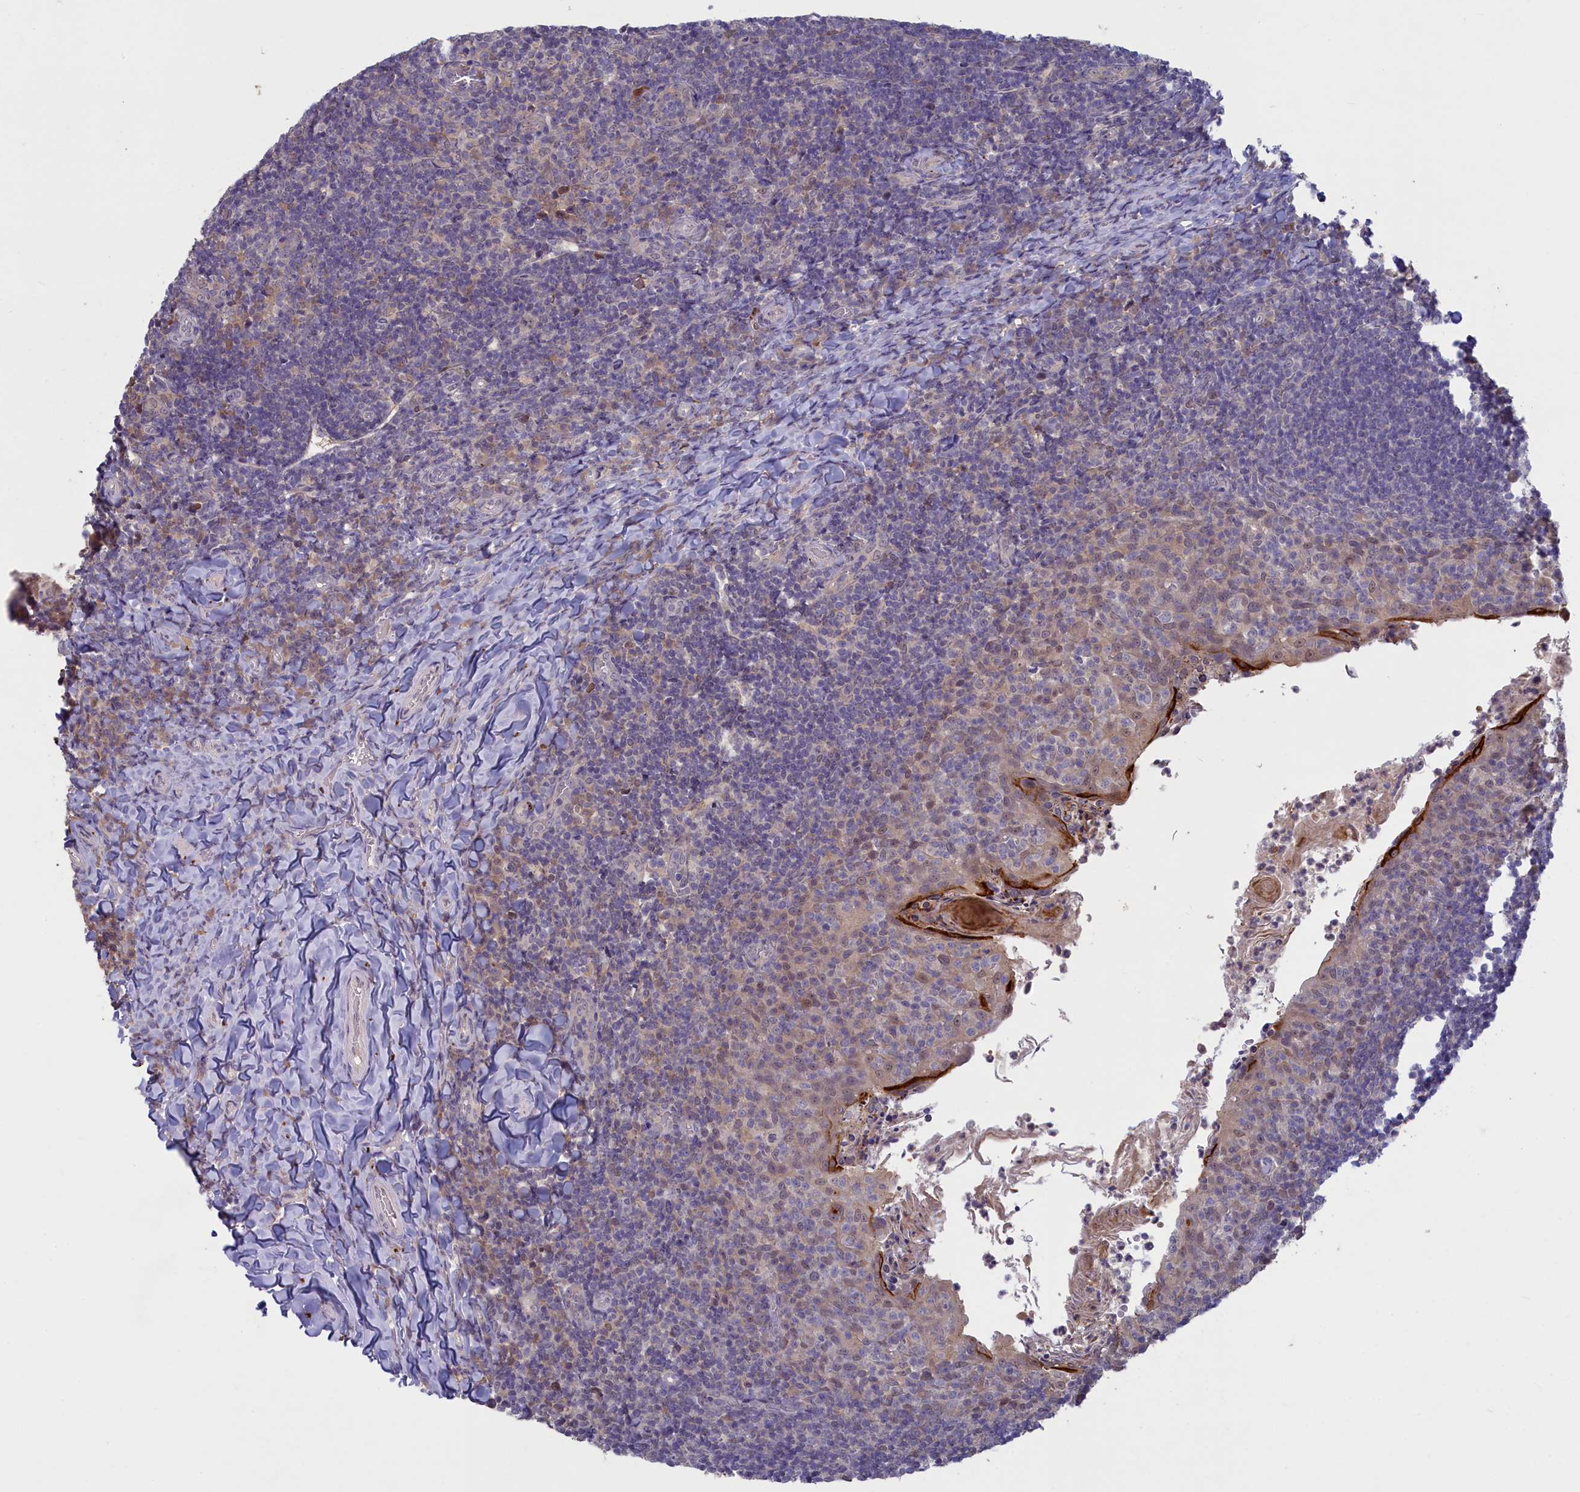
{"staining": {"intensity": "moderate", "quantity": "25%-75%", "location": "cytoplasmic/membranous"}, "tissue": "tonsil", "cell_type": "Germinal center cells", "image_type": "normal", "snomed": [{"axis": "morphology", "description": "Normal tissue, NOS"}, {"axis": "topography", "description": "Tonsil"}], "caption": "Approximately 25%-75% of germinal center cells in normal tonsil display moderate cytoplasmic/membranous protein staining as visualized by brown immunohistochemical staining.", "gene": "UCHL3", "patient": {"sex": "female", "age": 10}}